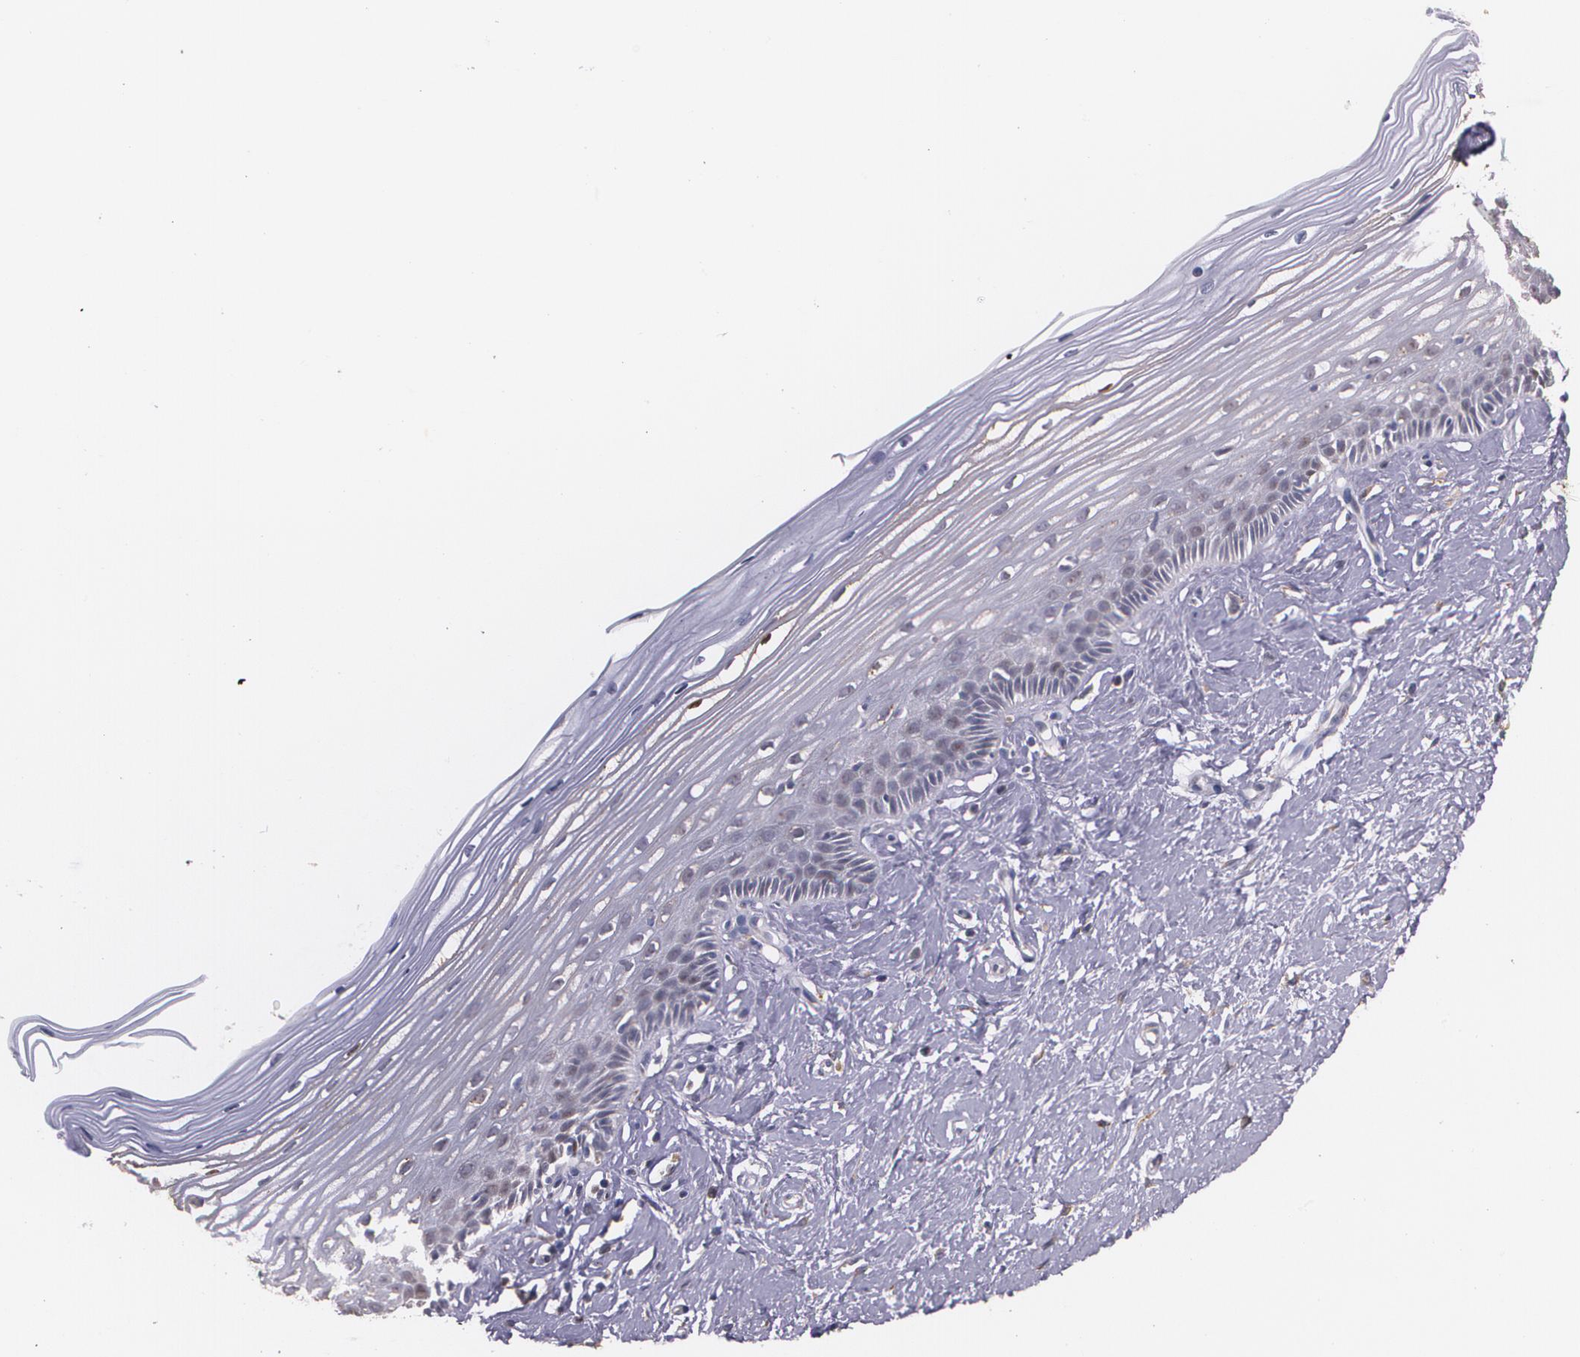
{"staining": {"intensity": "moderate", "quantity": ">75%", "location": "cytoplasmic/membranous"}, "tissue": "cervix", "cell_type": "Glandular cells", "image_type": "normal", "snomed": [{"axis": "morphology", "description": "Normal tissue, NOS"}, {"axis": "topography", "description": "Cervix"}], "caption": "Moderate cytoplasmic/membranous positivity is identified in approximately >75% of glandular cells in benign cervix. (IHC, brightfield microscopy, high magnification).", "gene": "ATF3", "patient": {"sex": "female", "age": 40}}